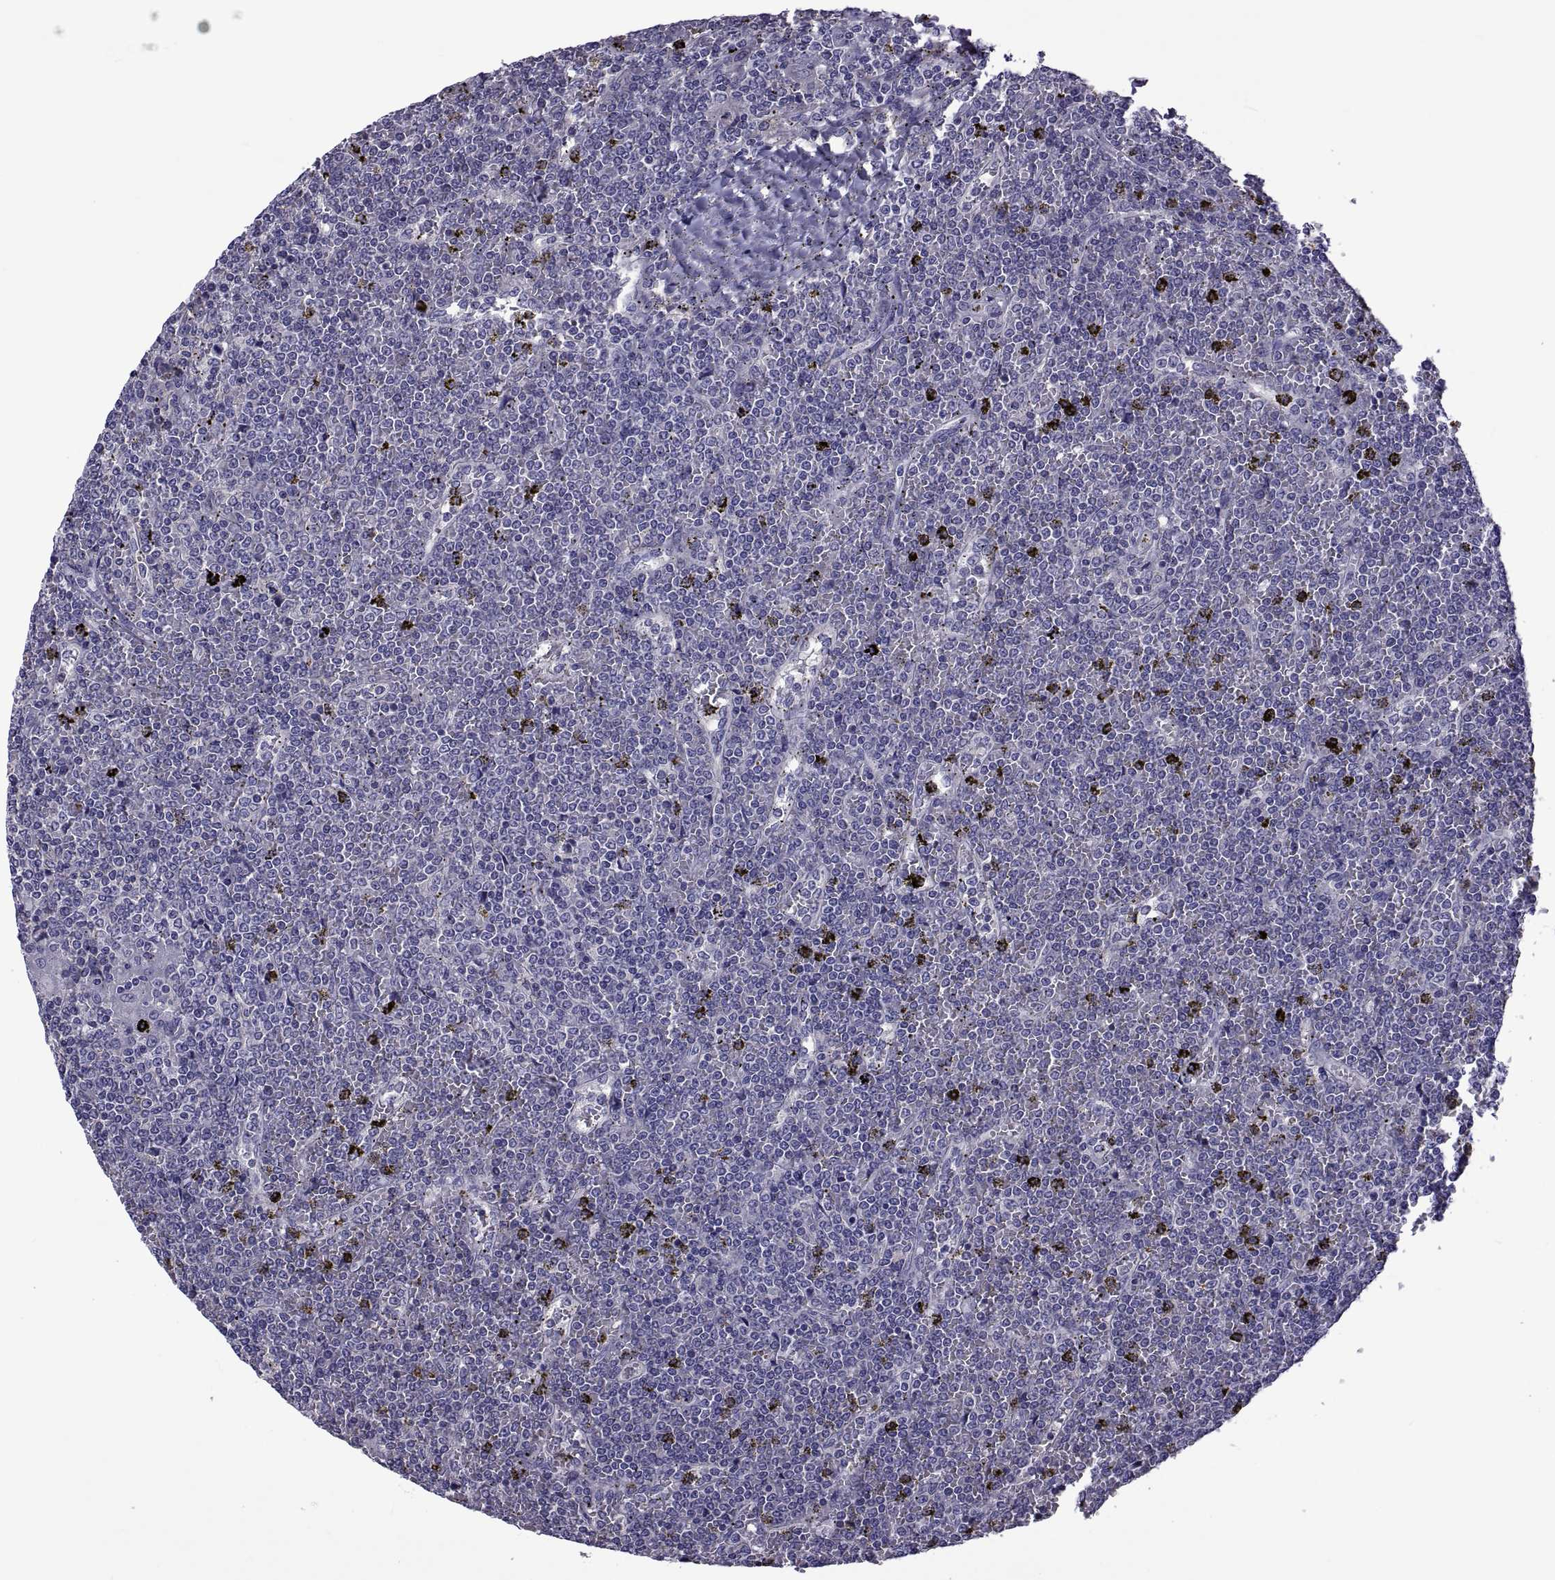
{"staining": {"intensity": "negative", "quantity": "none", "location": "none"}, "tissue": "lymphoma", "cell_type": "Tumor cells", "image_type": "cancer", "snomed": [{"axis": "morphology", "description": "Malignant lymphoma, non-Hodgkin's type, Low grade"}, {"axis": "topography", "description": "Spleen"}], "caption": "There is no significant staining in tumor cells of low-grade malignant lymphoma, non-Hodgkin's type. (DAB (3,3'-diaminobenzidine) IHC visualized using brightfield microscopy, high magnification).", "gene": "TMC3", "patient": {"sex": "female", "age": 19}}